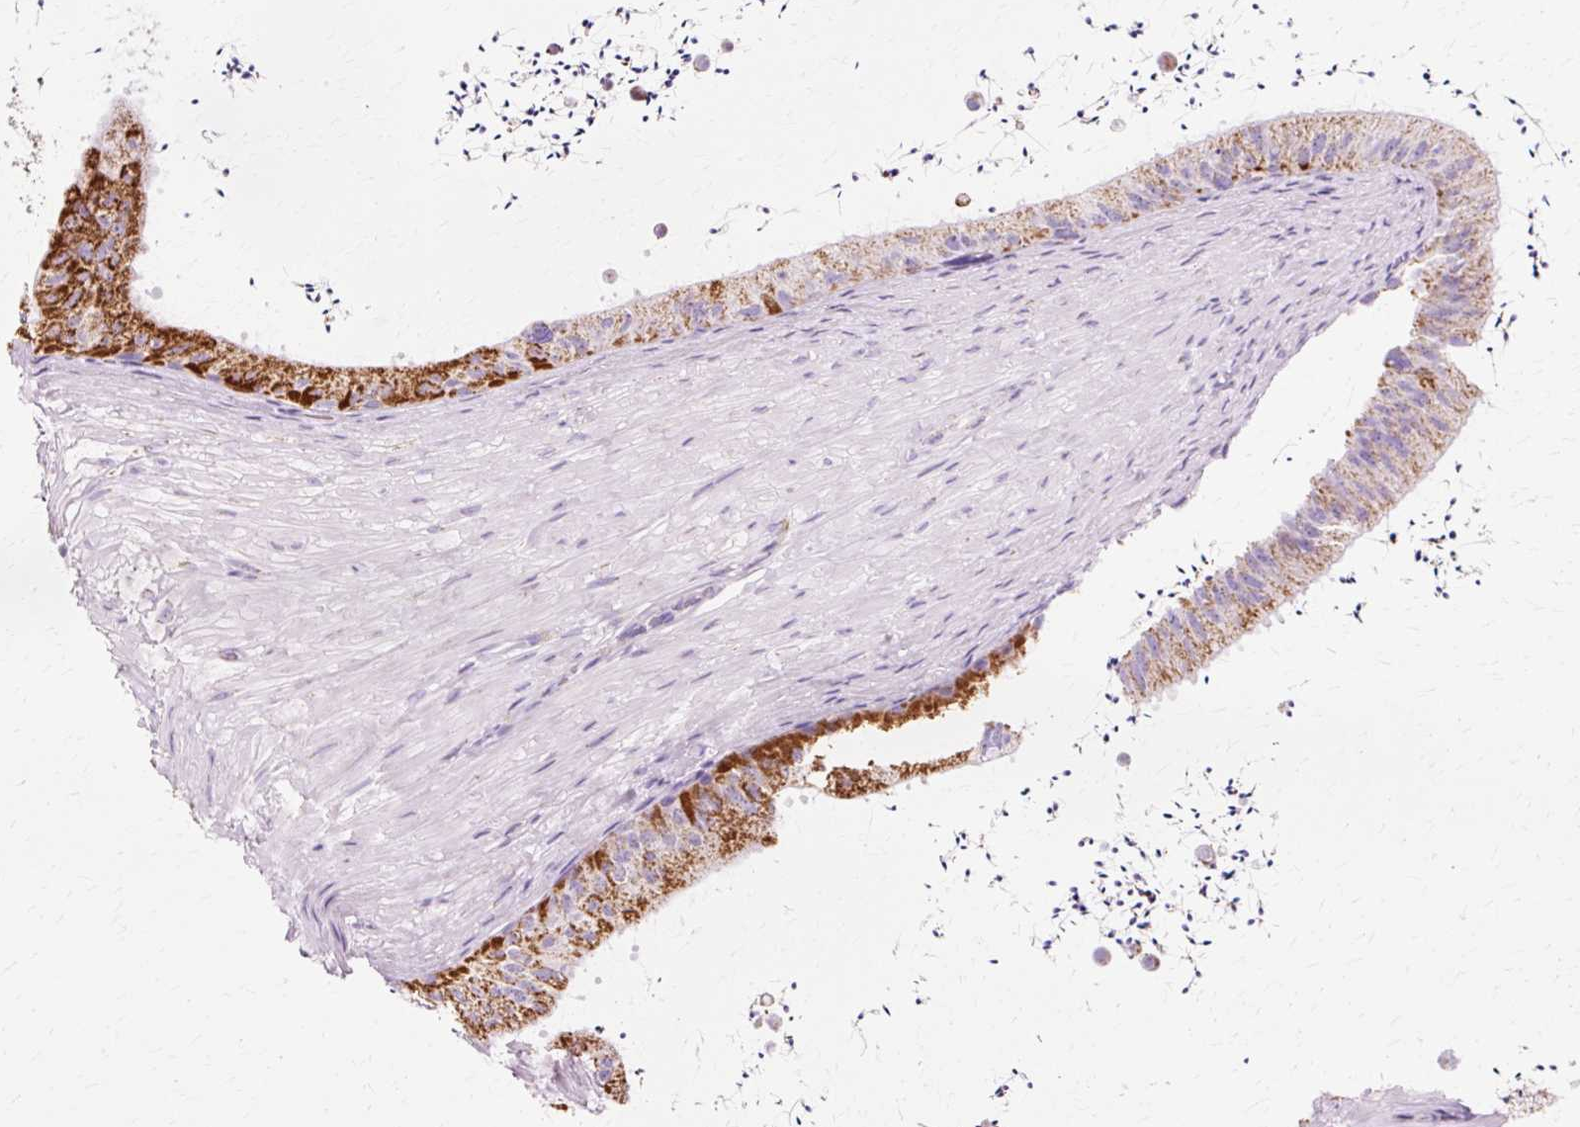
{"staining": {"intensity": "strong", "quantity": "<25%", "location": "cytoplasmic/membranous"}, "tissue": "epididymis", "cell_type": "Glandular cells", "image_type": "normal", "snomed": [{"axis": "morphology", "description": "Normal tissue, NOS"}, {"axis": "topography", "description": "Epididymis"}, {"axis": "topography", "description": "Peripheral nerve tissue"}], "caption": "A medium amount of strong cytoplasmic/membranous expression is identified in about <25% of glandular cells in normal epididymis. The staining was performed using DAB to visualize the protein expression in brown, while the nuclei were stained in blue with hematoxylin (Magnification: 20x).", "gene": "ATP5PO", "patient": {"sex": "male", "age": 32}}